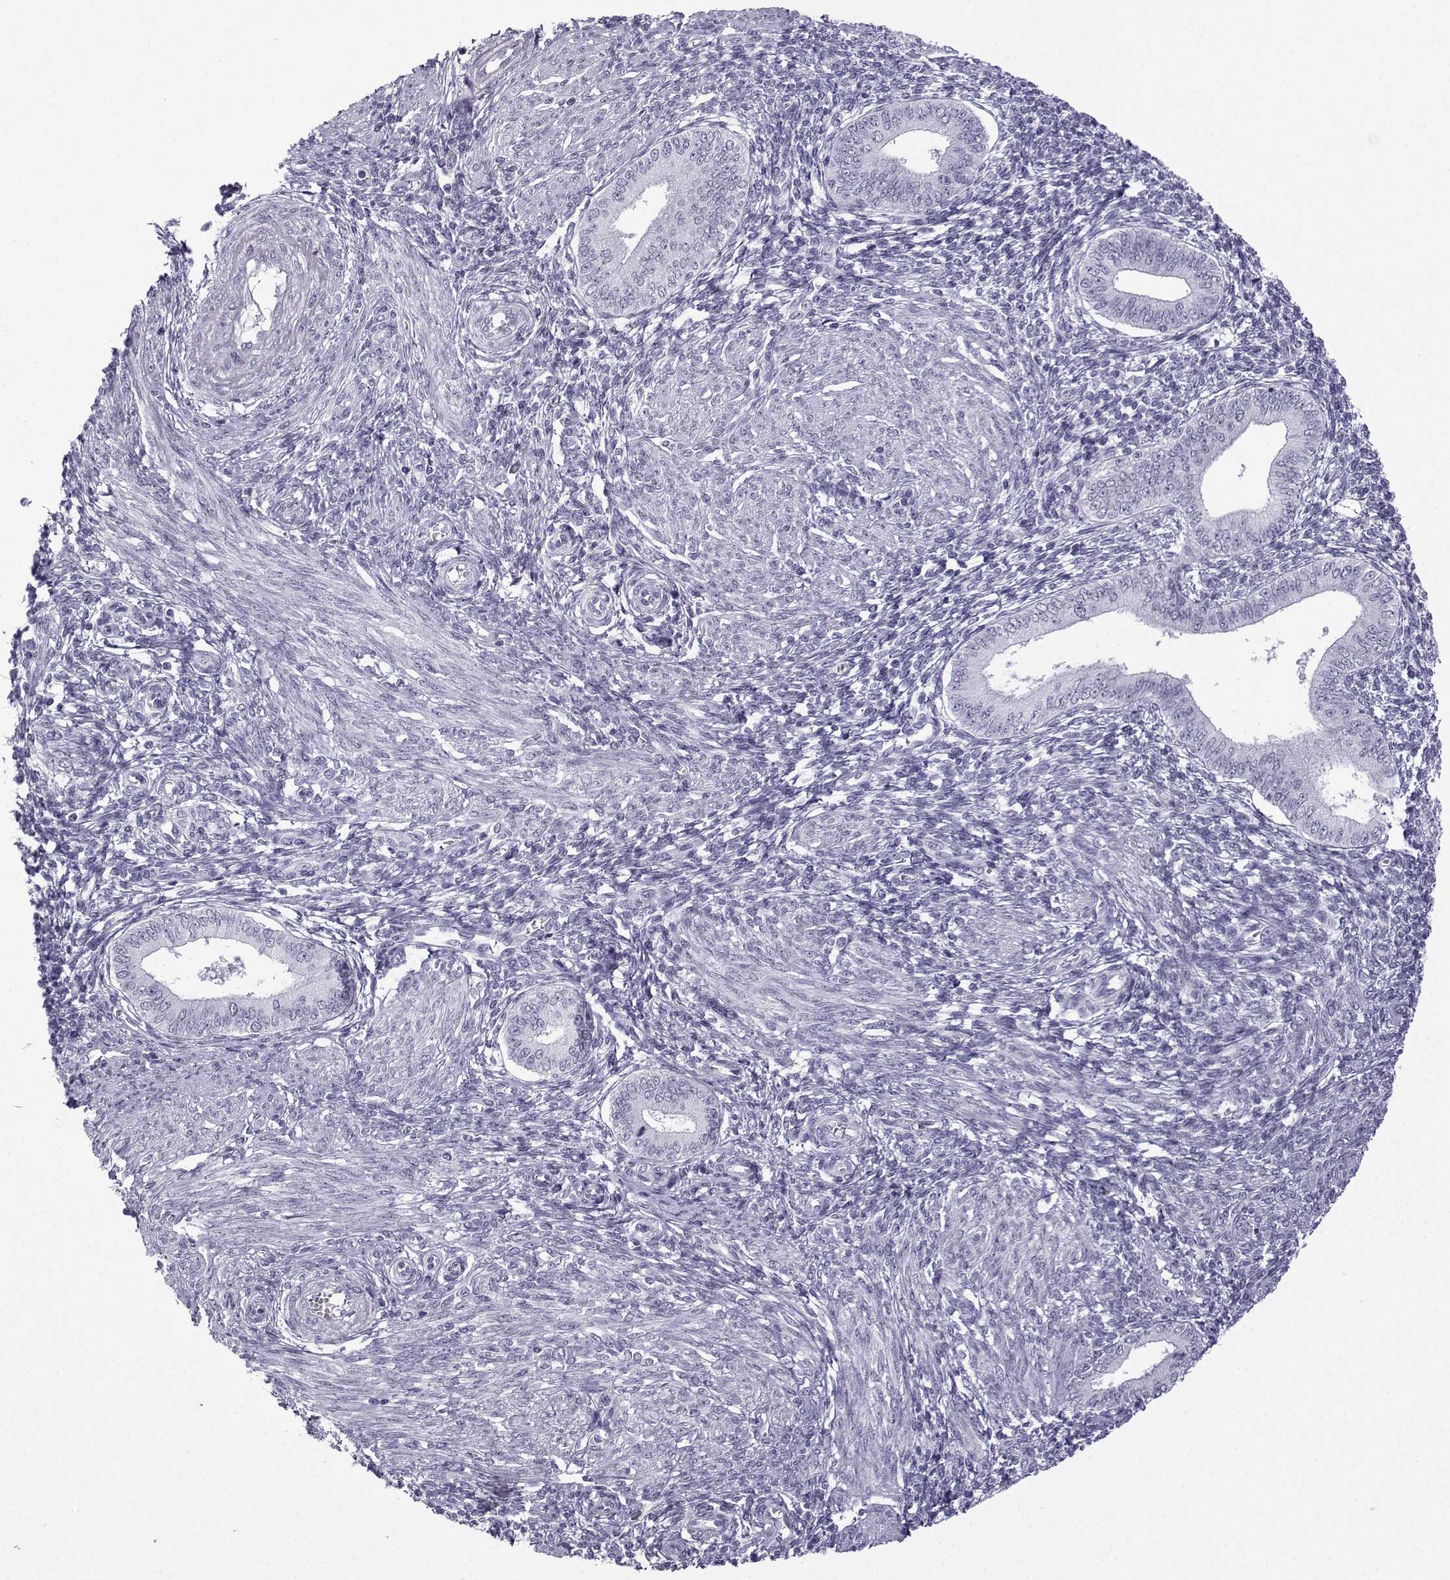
{"staining": {"intensity": "negative", "quantity": "none", "location": "none"}, "tissue": "endometrium", "cell_type": "Cells in endometrial stroma", "image_type": "normal", "snomed": [{"axis": "morphology", "description": "Normal tissue, NOS"}, {"axis": "topography", "description": "Endometrium"}], "caption": "Endometrium stained for a protein using immunohistochemistry reveals no staining cells in endometrial stroma.", "gene": "MRGBP", "patient": {"sex": "female", "age": 42}}